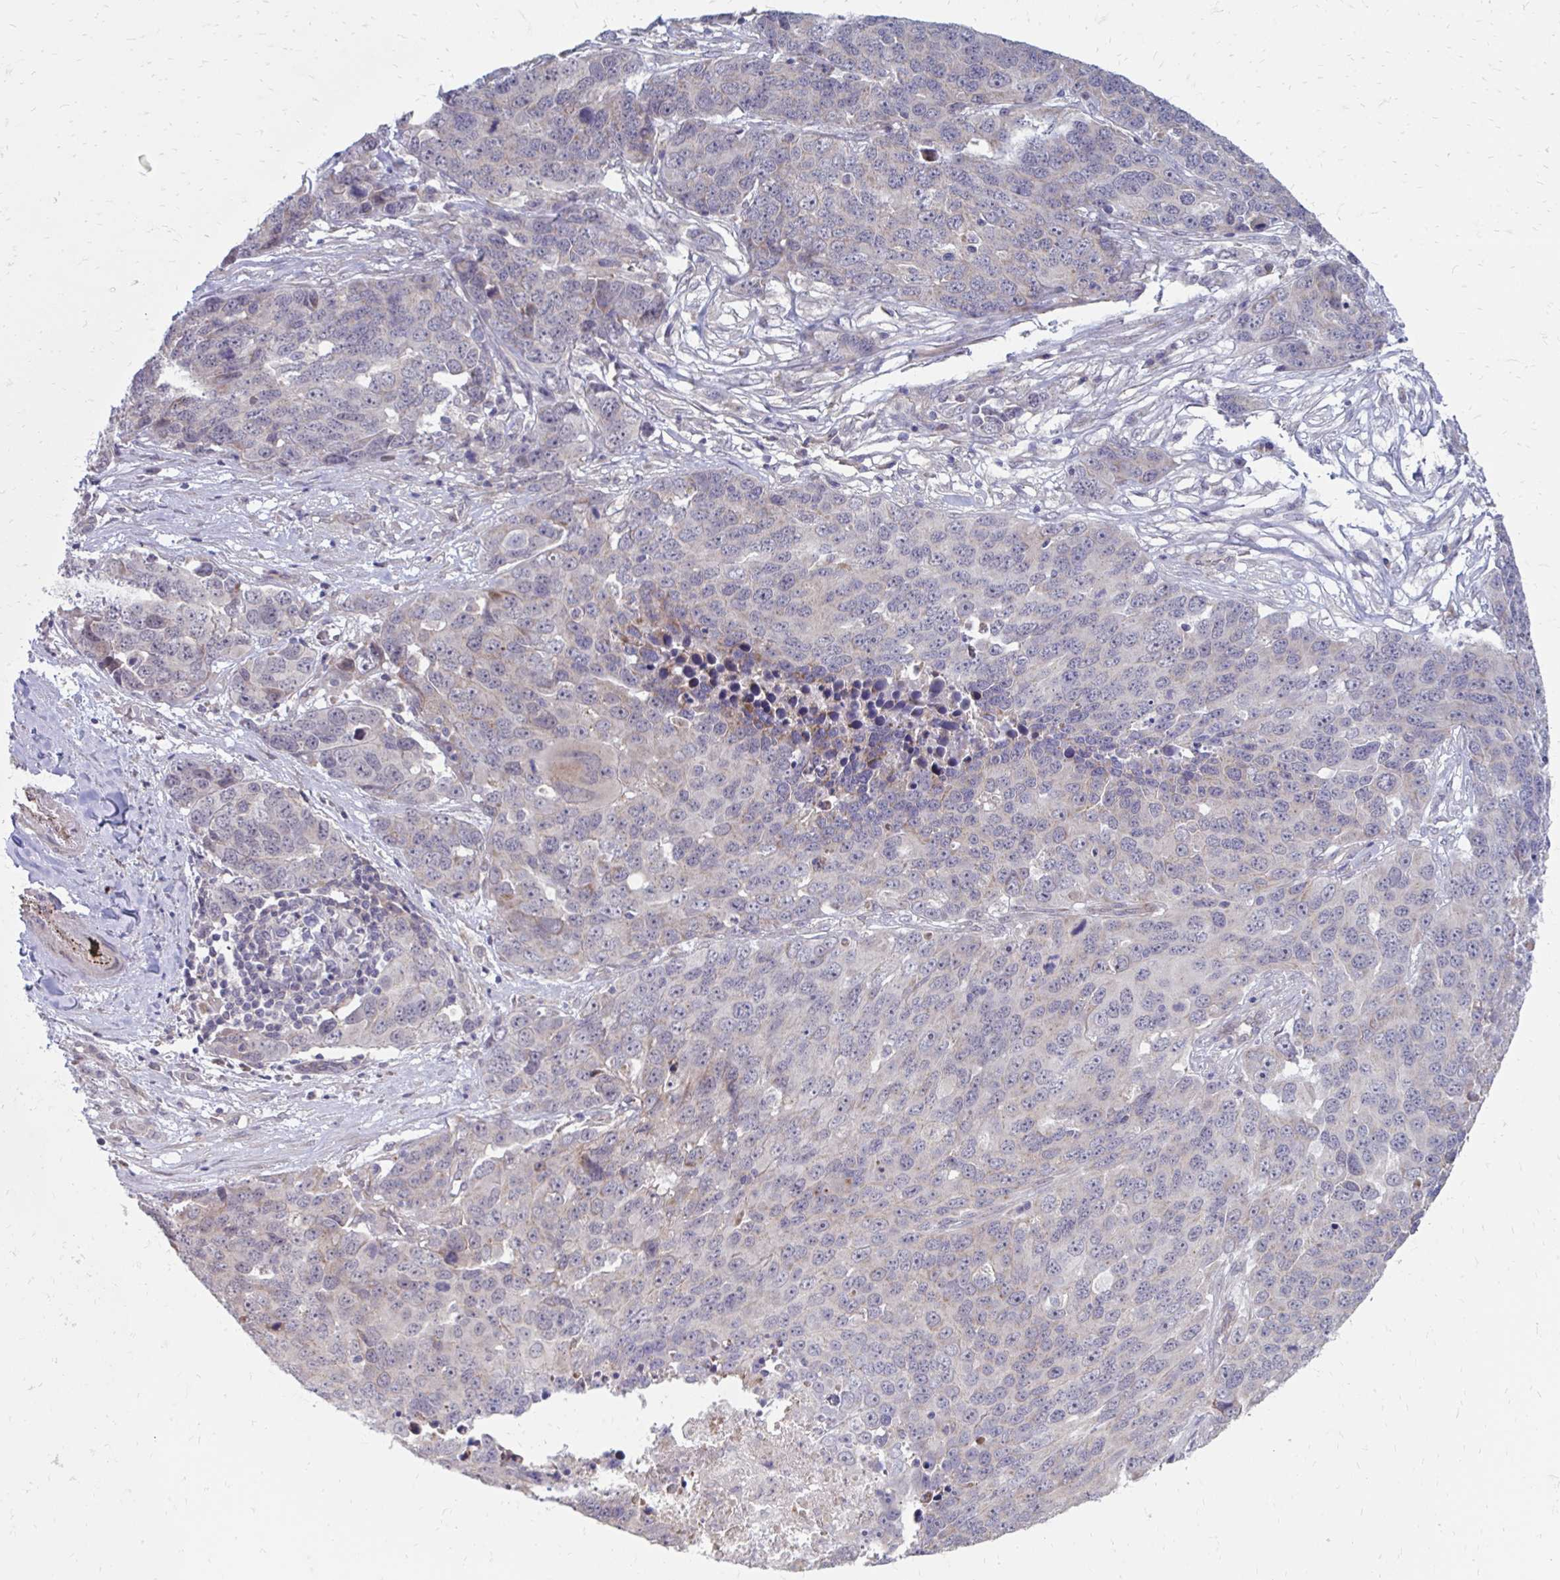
{"staining": {"intensity": "negative", "quantity": "none", "location": "none"}, "tissue": "ovarian cancer", "cell_type": "Tumor cells", "image_type": "cancer", "snomed": [{"axis": "morphology", "description": "Cystadenocarcinoma, serous, NOS"}, {"axis": "topography", "description": "Ovary"}], "caption": "Immunohistochemical staining of human serous cystadenocarcinoma (ovarian) displays no significant staining in tumor cells. Brightfield microscopy of immunohistochemistry stained with DAB (3,3'-diaminobenzidine) (brown) and hematoxylin (blue), captured at high magnification.", "gene": "ITPR2", "patient": {"sex": "female", "age": 76}}